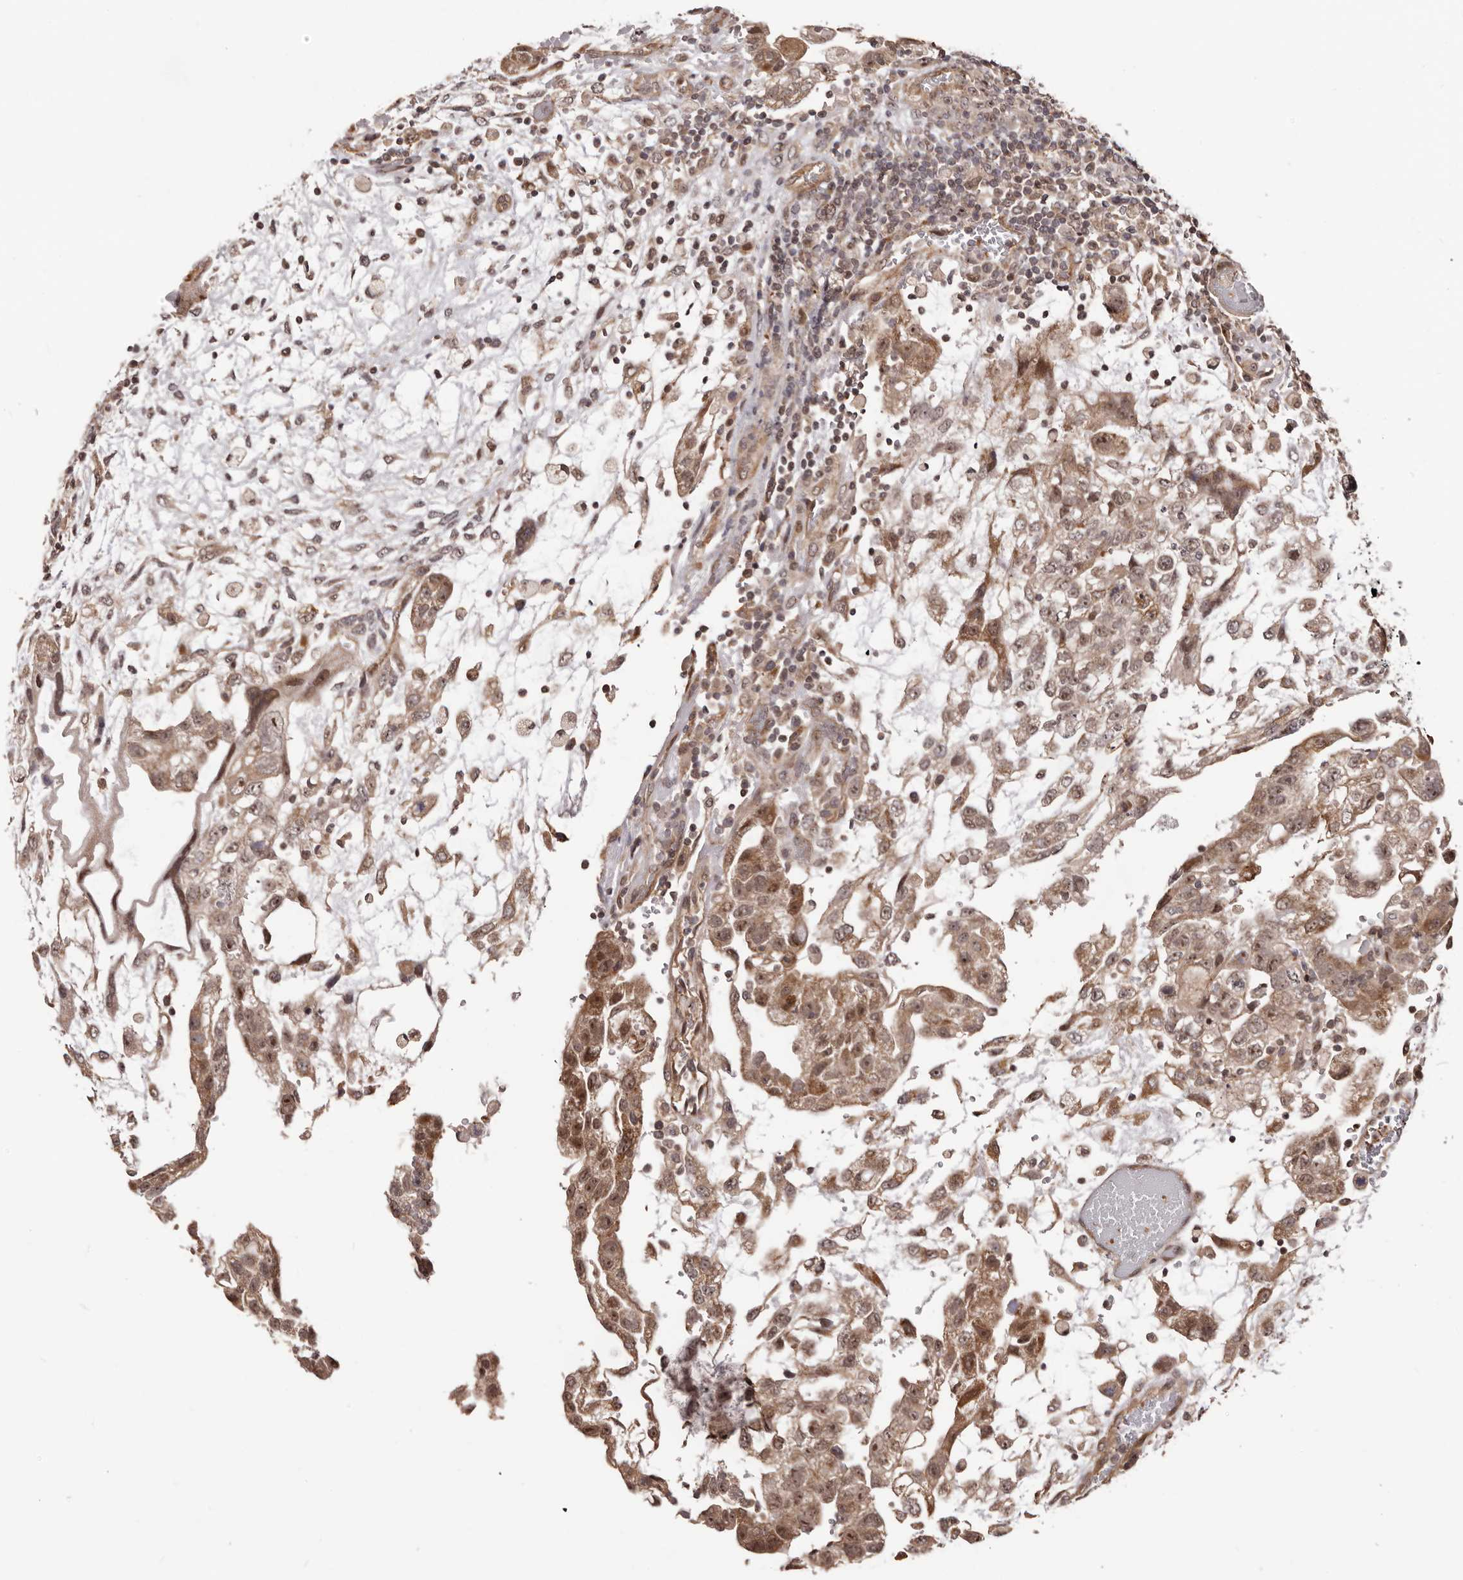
{"staining": {"intensity": "moderate", "quantity": ">75%", "location": "cytoplasmic/membranous,nuclear"}, "tissue": "testis cancer", "cell_type": "Tumor cells", "image_type": "cancer", "snomed": [{"axis": "morphology", "description": "Carcinoma, Embryonal, NOS"}, {"axis": "topography", "description": "Testis"}], "caption": "Testis embryonal carcinoma stained with IHC shows moderate cytoplasmic/membranous and nuclear expression in about >75% of tumor cells.", "gene": "NOL12", "patient": {"sex": "male", "age": 36}}